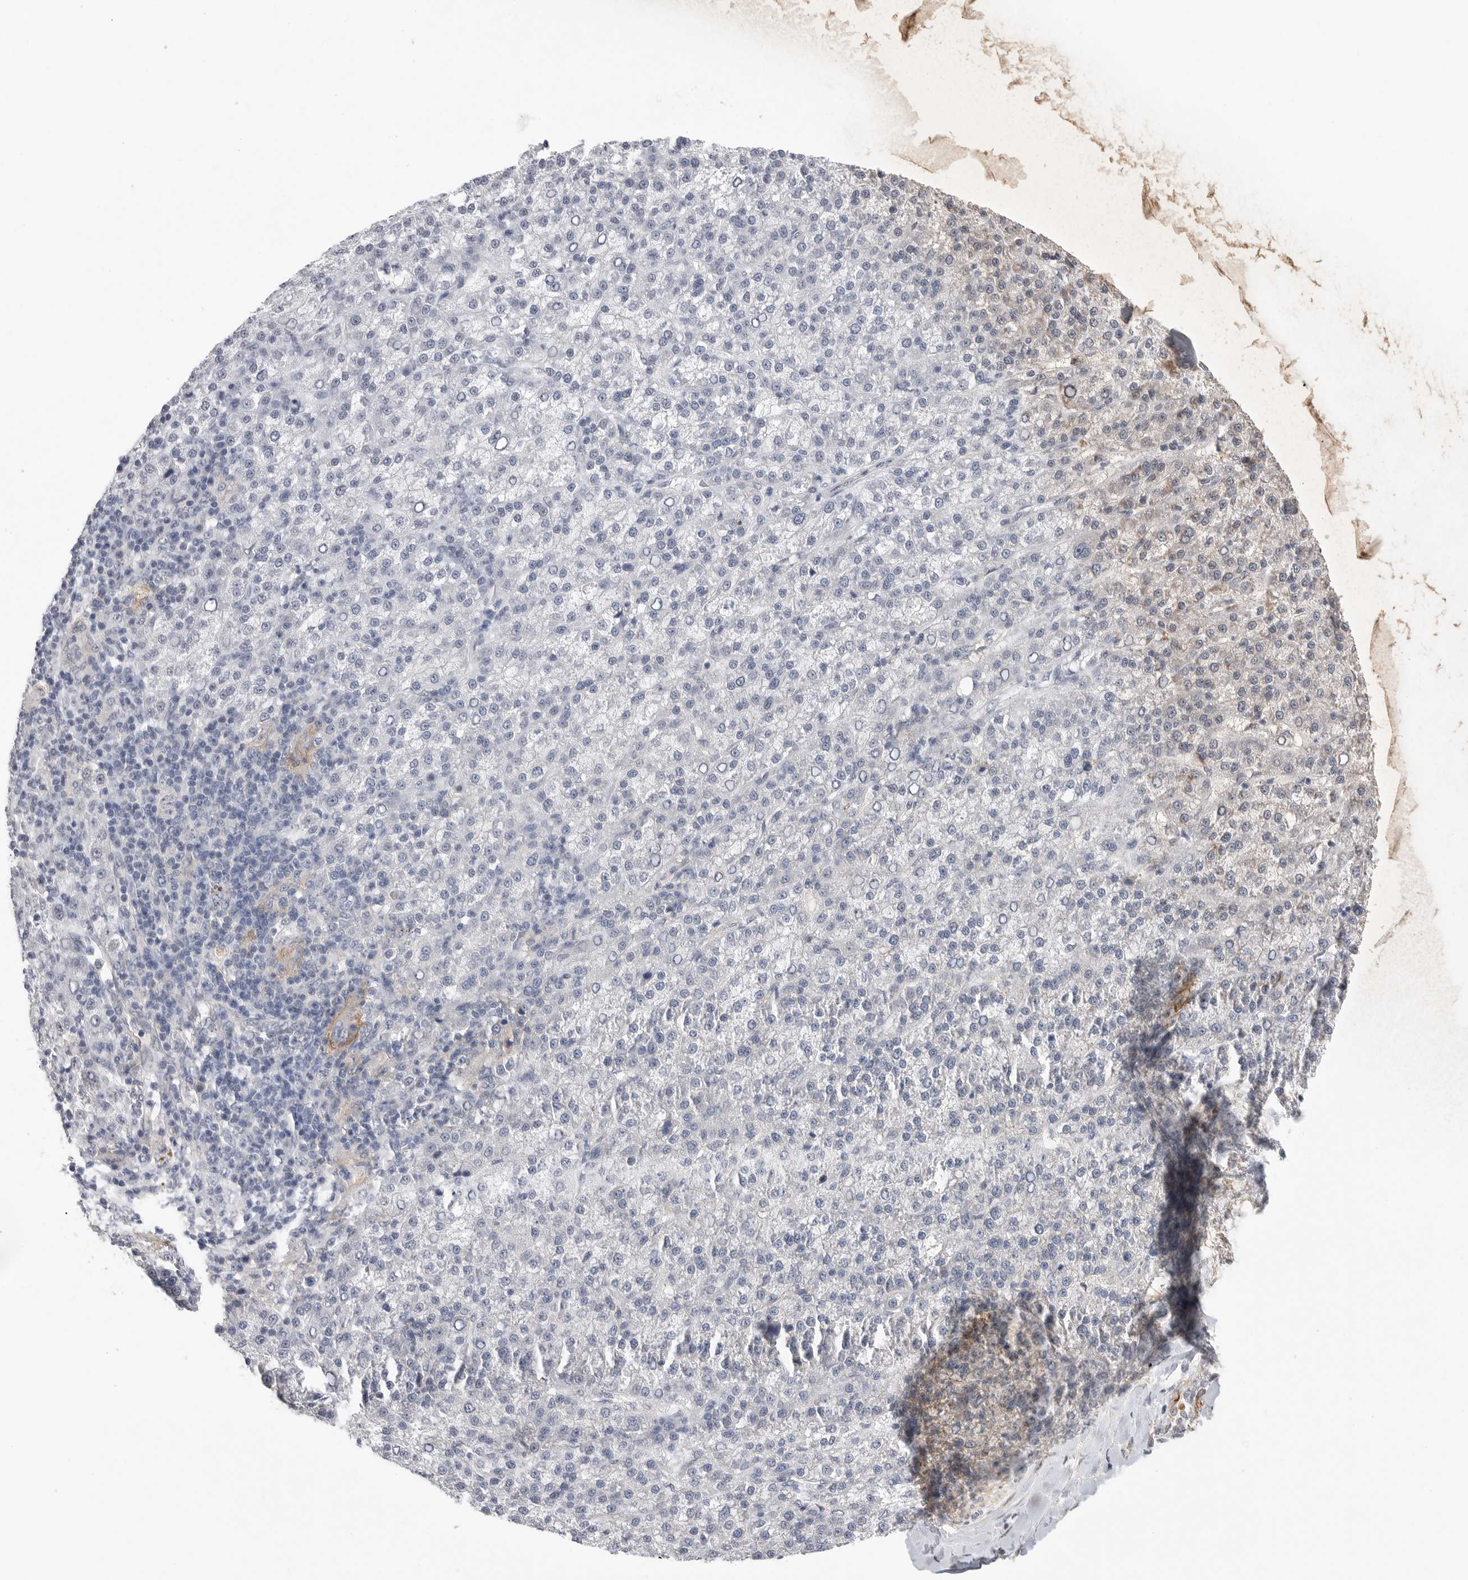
{"staining": {"intensity": "negative", "quantity": "none", "location": "none"}, "tissue": "liver cancer", "cell_type": "Tumor cells", "image_type": "cancer", "snomed": [{"axis": "morphology", "description": "Carcinoma, Hepatocellular, NOS"}, {"axis": "topography", "description": "Liver"}], "caption": "High power microscopy photomicrograph of an immunohistochemistry (IHC) photomicrograph of liver hepatocellular carcinoma, revealing no significant expression in tumor cells. (DAB (3,3'-diaminobenzidine) IHC visualized using brightfield microscopy, high magnification).", "gene": "NECTIN1", "patient": {"sex": "female", "age": 58}}